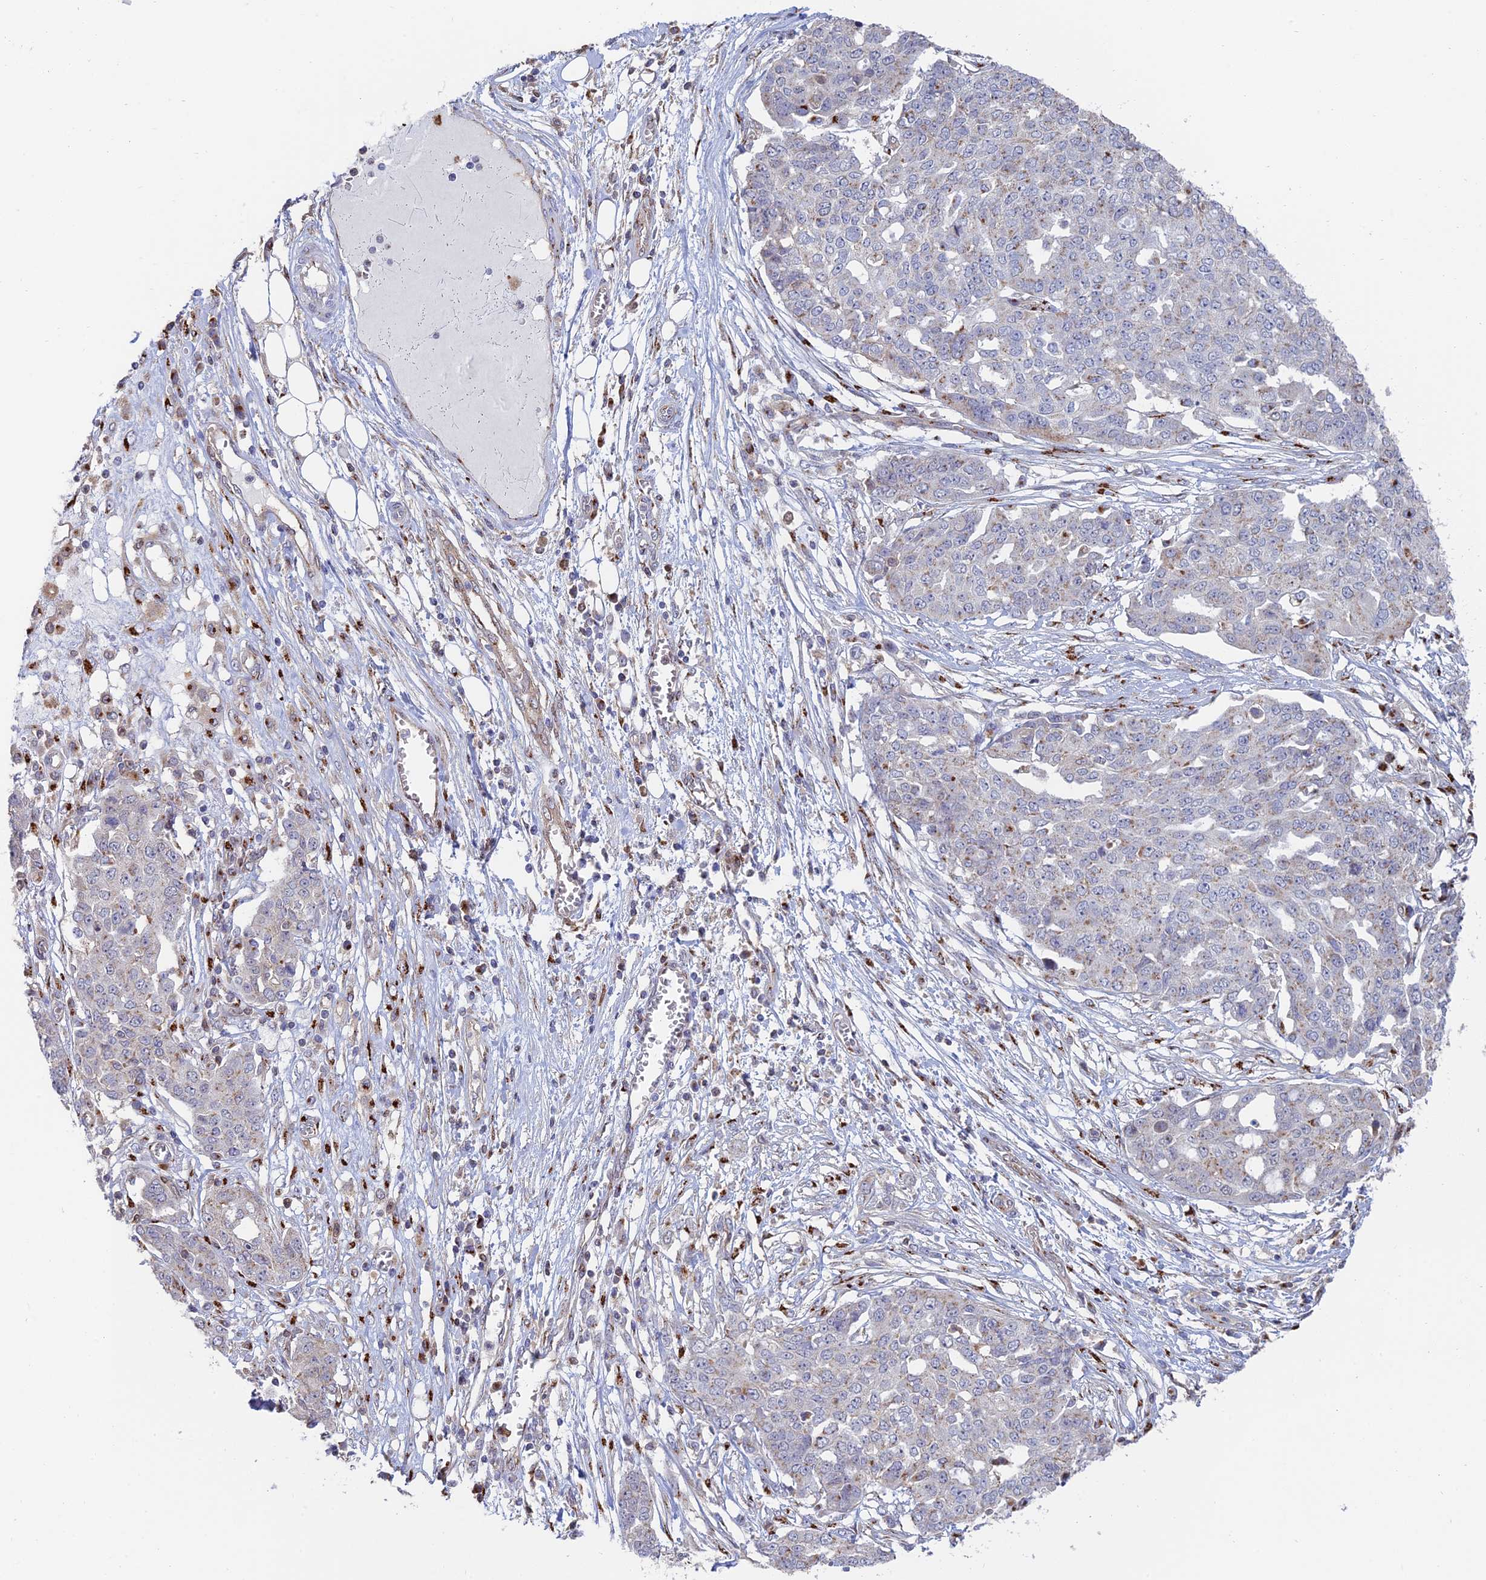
{"staining": {"intensity": "weak", "quantity": "<25%", "location": "cytoplasmic/membranous"}, "tissue": "ovarian cancer", "cell_type": "Tumor cells", "image_type": "cancer", "snomed": [{"axis": "morphology", "description": "Cystadenocarcinoma, serous, NOS"}, {"axis": "topography", "description": "Soft tissue"}, {"axis": "topography", "description": "Ovary"}], "caption": "IHC image of ovarian cancer stained for a protein (brown), which shows no expression in tumor cells. Brightfield microscopy of IHC stained with DAB (3,3'-diaminobenzidine) (brown) and hematoxylin (blue), captured at high magnification.", "gene": "HS2ST1", "patient": {"sex": "female", "age": 57}}